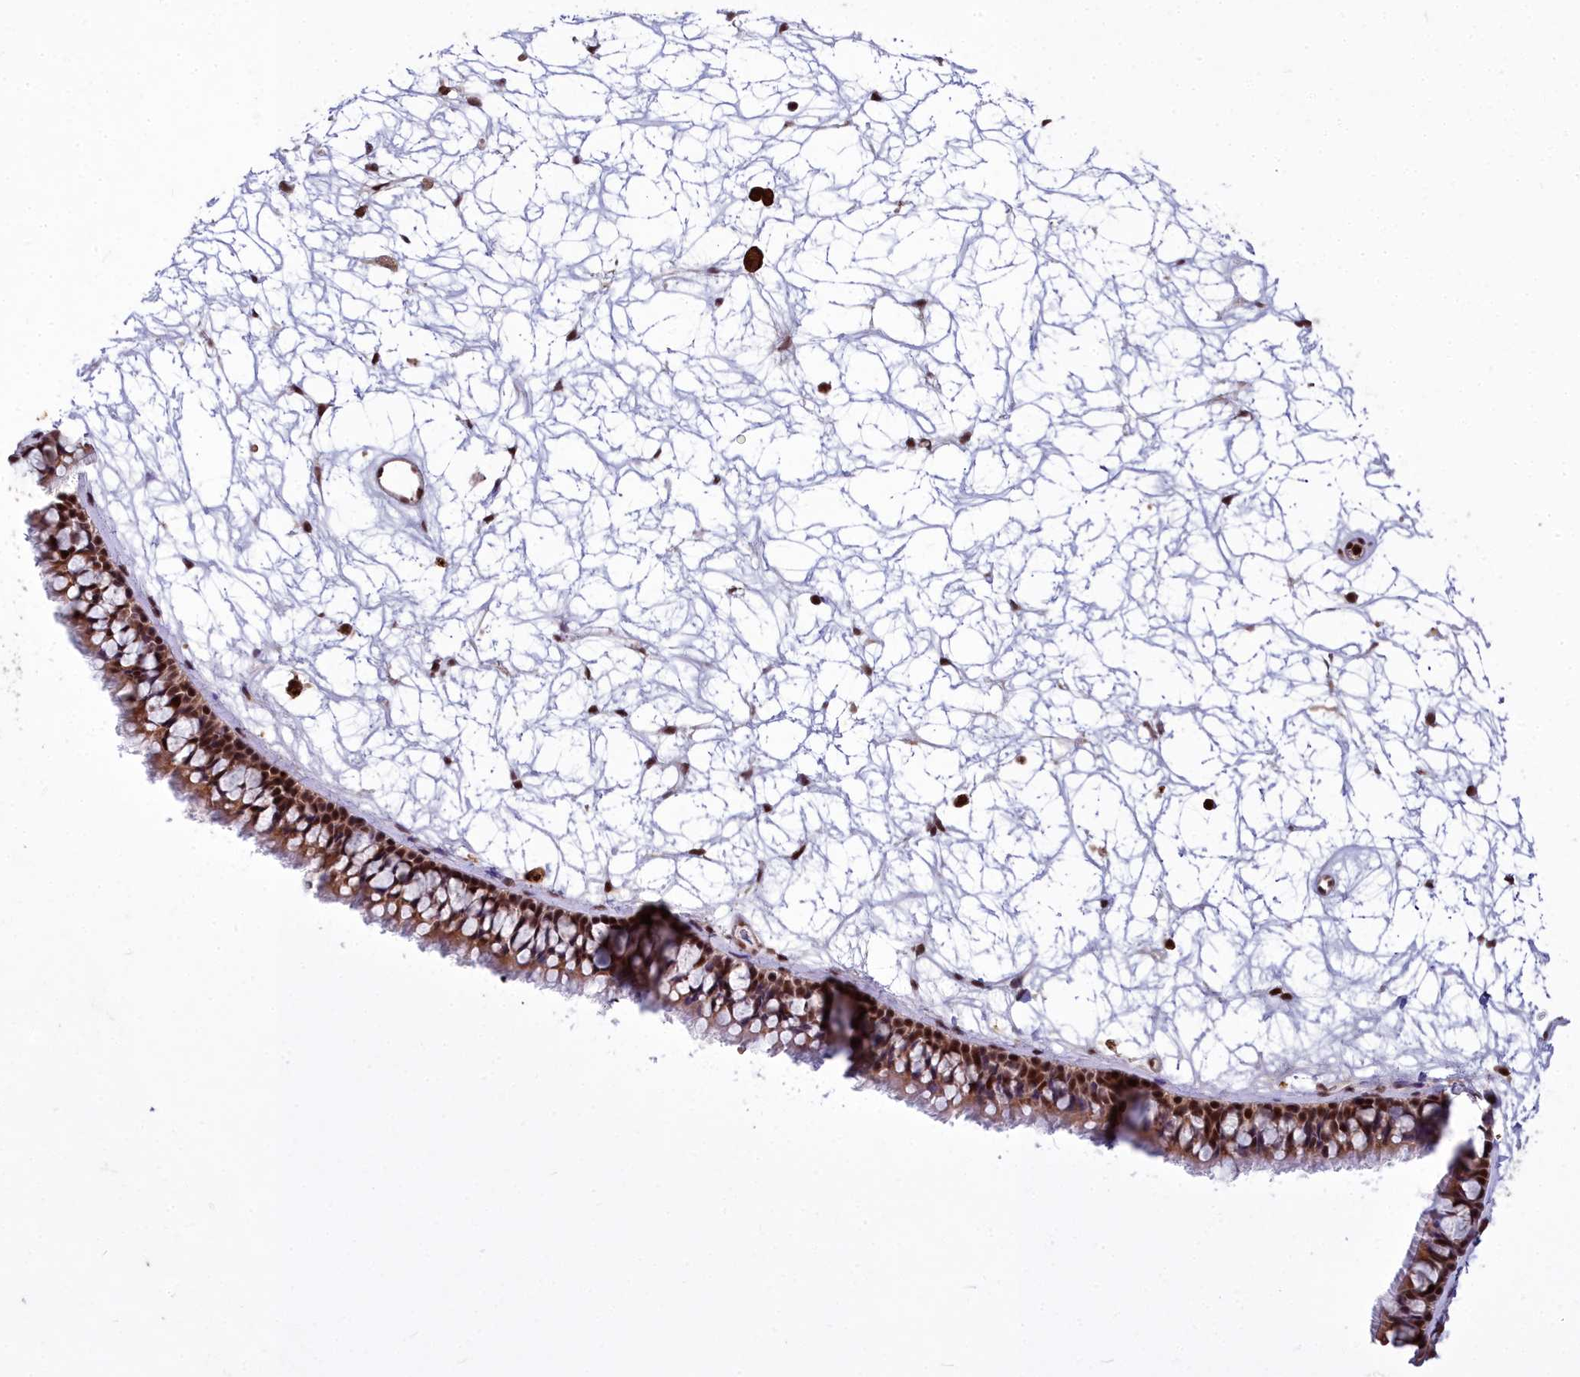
{"staining": {"intensity": "strong", "quantity": ">75%", "location": "nuclear"}, "tissue": "nasopharynx", "cell_type": "Respiratory epithelial cells", "image_type": "normal", "snomed": [{"axis": "morphology", "description": "Normal tissue, NOS"}, {"axis": "topography", "description": "Nasopharynx"}], "caption": "Respiratory epithelial cells show high levels of strong nuclear expression in about >75% of cells in benign nasopharynx. The protein is stained brown, and the nuclei are stained in blue (DAB IHC with brightfield microscopy, high magnification).", "gene": "GMEB1", "patient": {"sex": "male", "age": 64}}